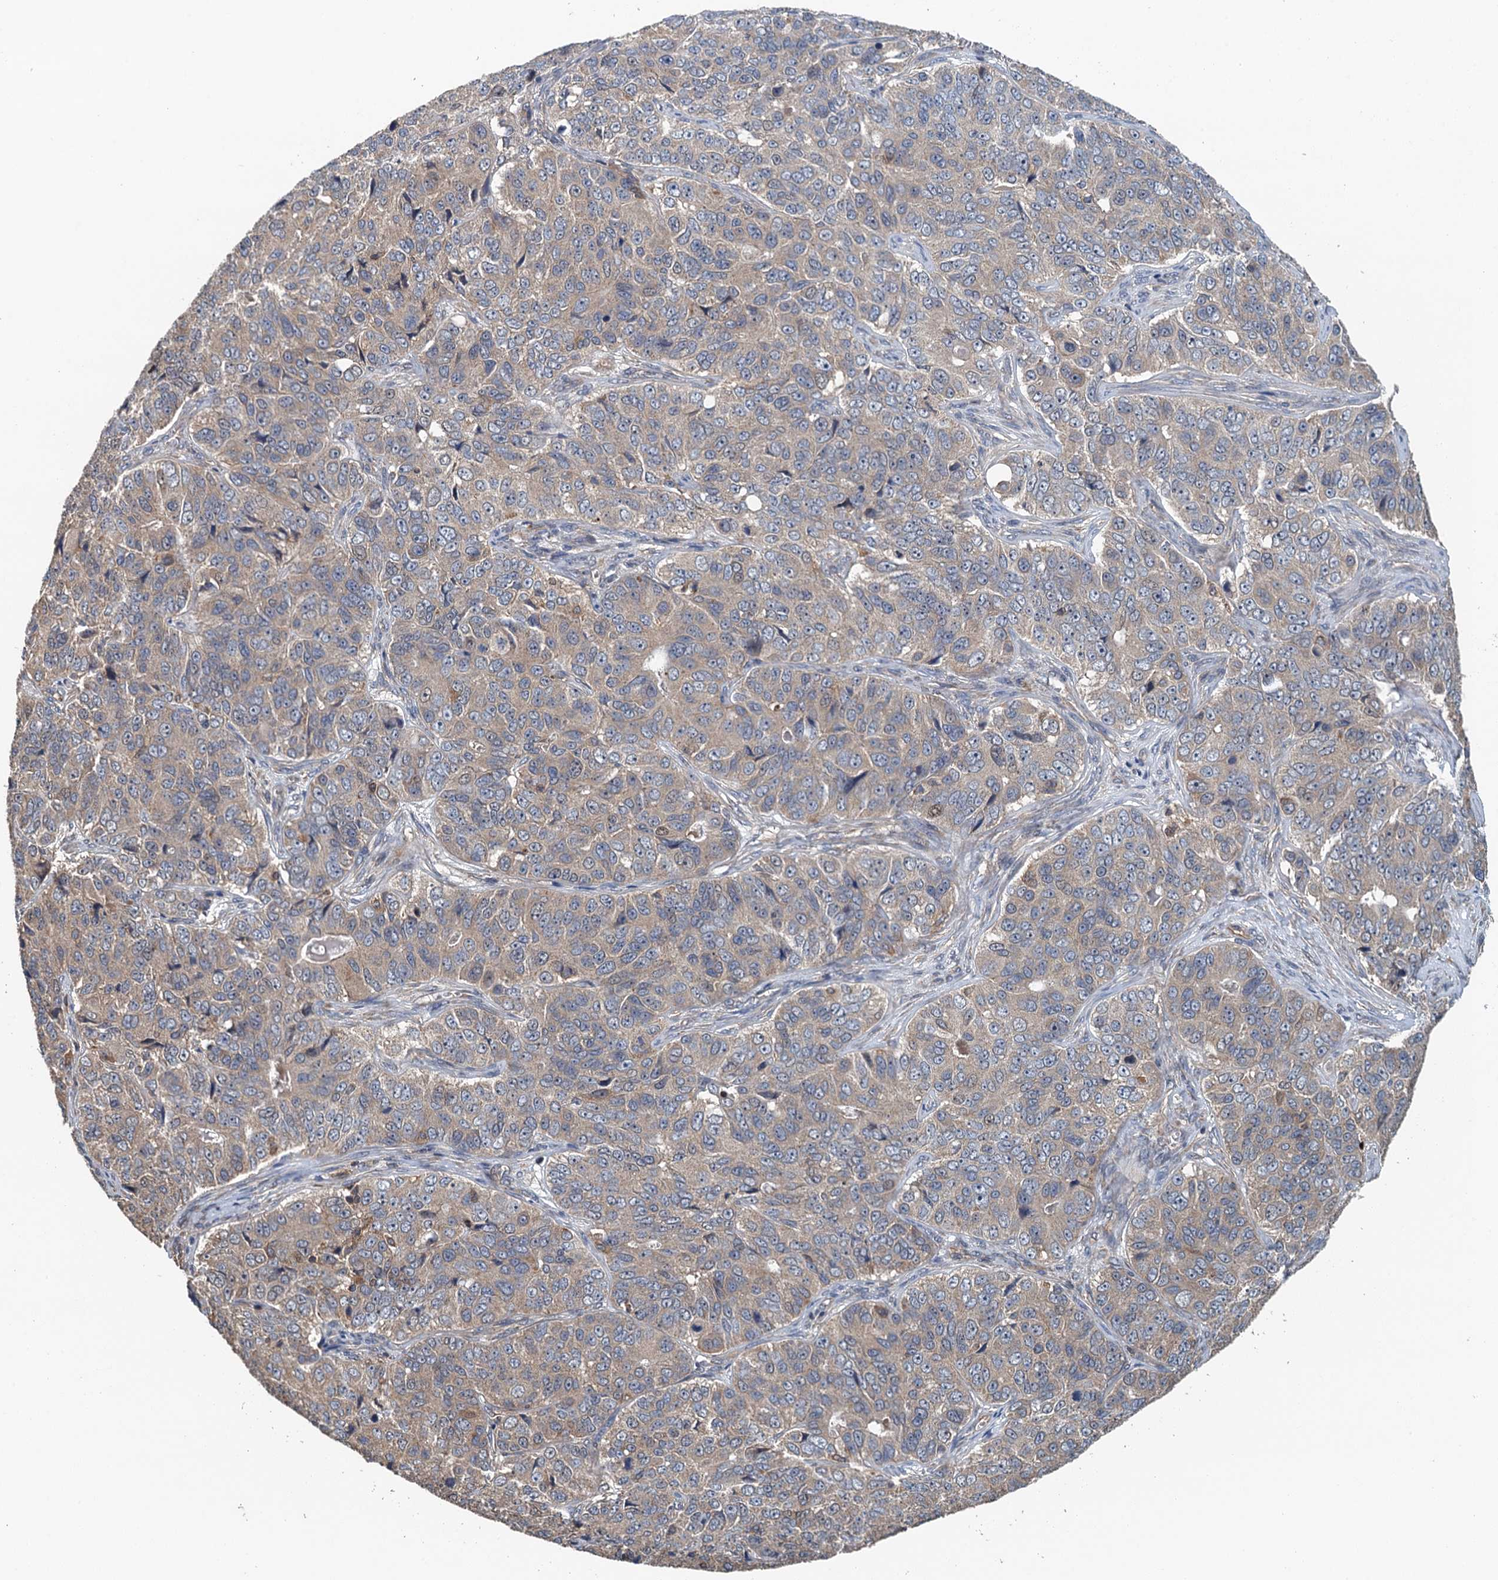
{"staining": {"intensity": "weak", "quantity": "25%-75%", "location": "cytoplasmic/membranous"}, "tissue": "ovarian cancer", "cell_type": "Tumor cells", "image_type": "cancer", "snomed": [{"axis": "morphology", "description": "Carcinoma, endometroid"}, {"axis": "topography", "description": "Ovary"}], "caption": "This histopathology image reveals immunohistochemistry (IHC) staining of human endometroid carcinoma (ovarian), with low weak cytoplasmic/membranous positivity in about 25%-75% of tumor cells.", "gene": "BORCS5", "patient": {"sex": "female", "age": 51}}